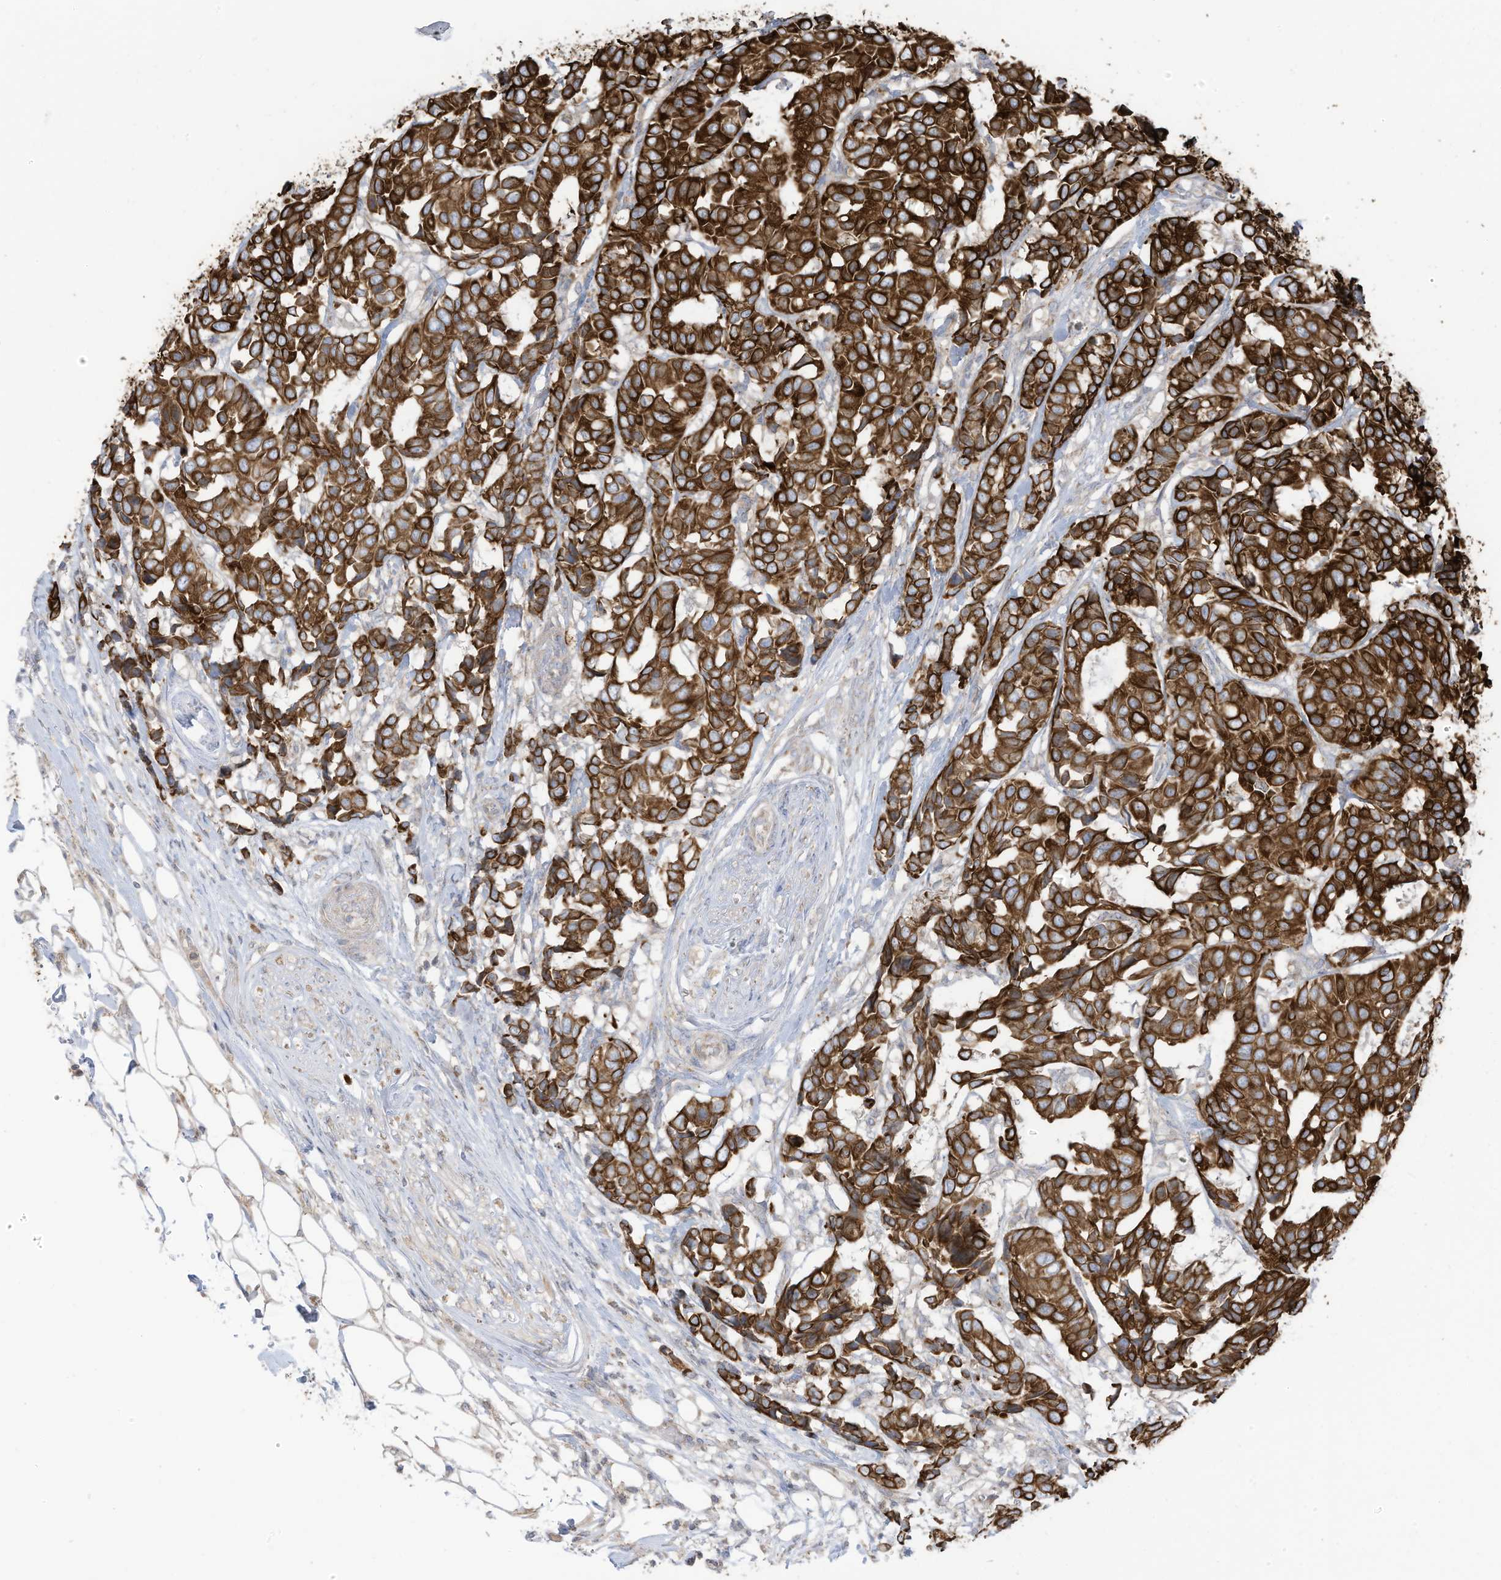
{"staining": {"intensity": "strong", "quantity": ">75%", "location": "cytoplasmic/membranous"}, "tissue": "breast cancer", "cell_type": "Tumor cells", "image_type": "cancer", "snomed": [{"axis": "morphology", "description": "Duct carcinoma"}, {"axis": "topography", "description": "Breast"}], "caption": "Protein expression analysis of human breast cancer (infiltrating ductal carcinoma) reveals strong cytoplasmic/membranous positivity in approximately >75% of tumor cells. Using DAB (brown) and hematoxylin (blue) stains, captured at high magnification using brightfield microscopy.", "gene": "CGAS", "patient": {"sex": "female", "age": 87}}